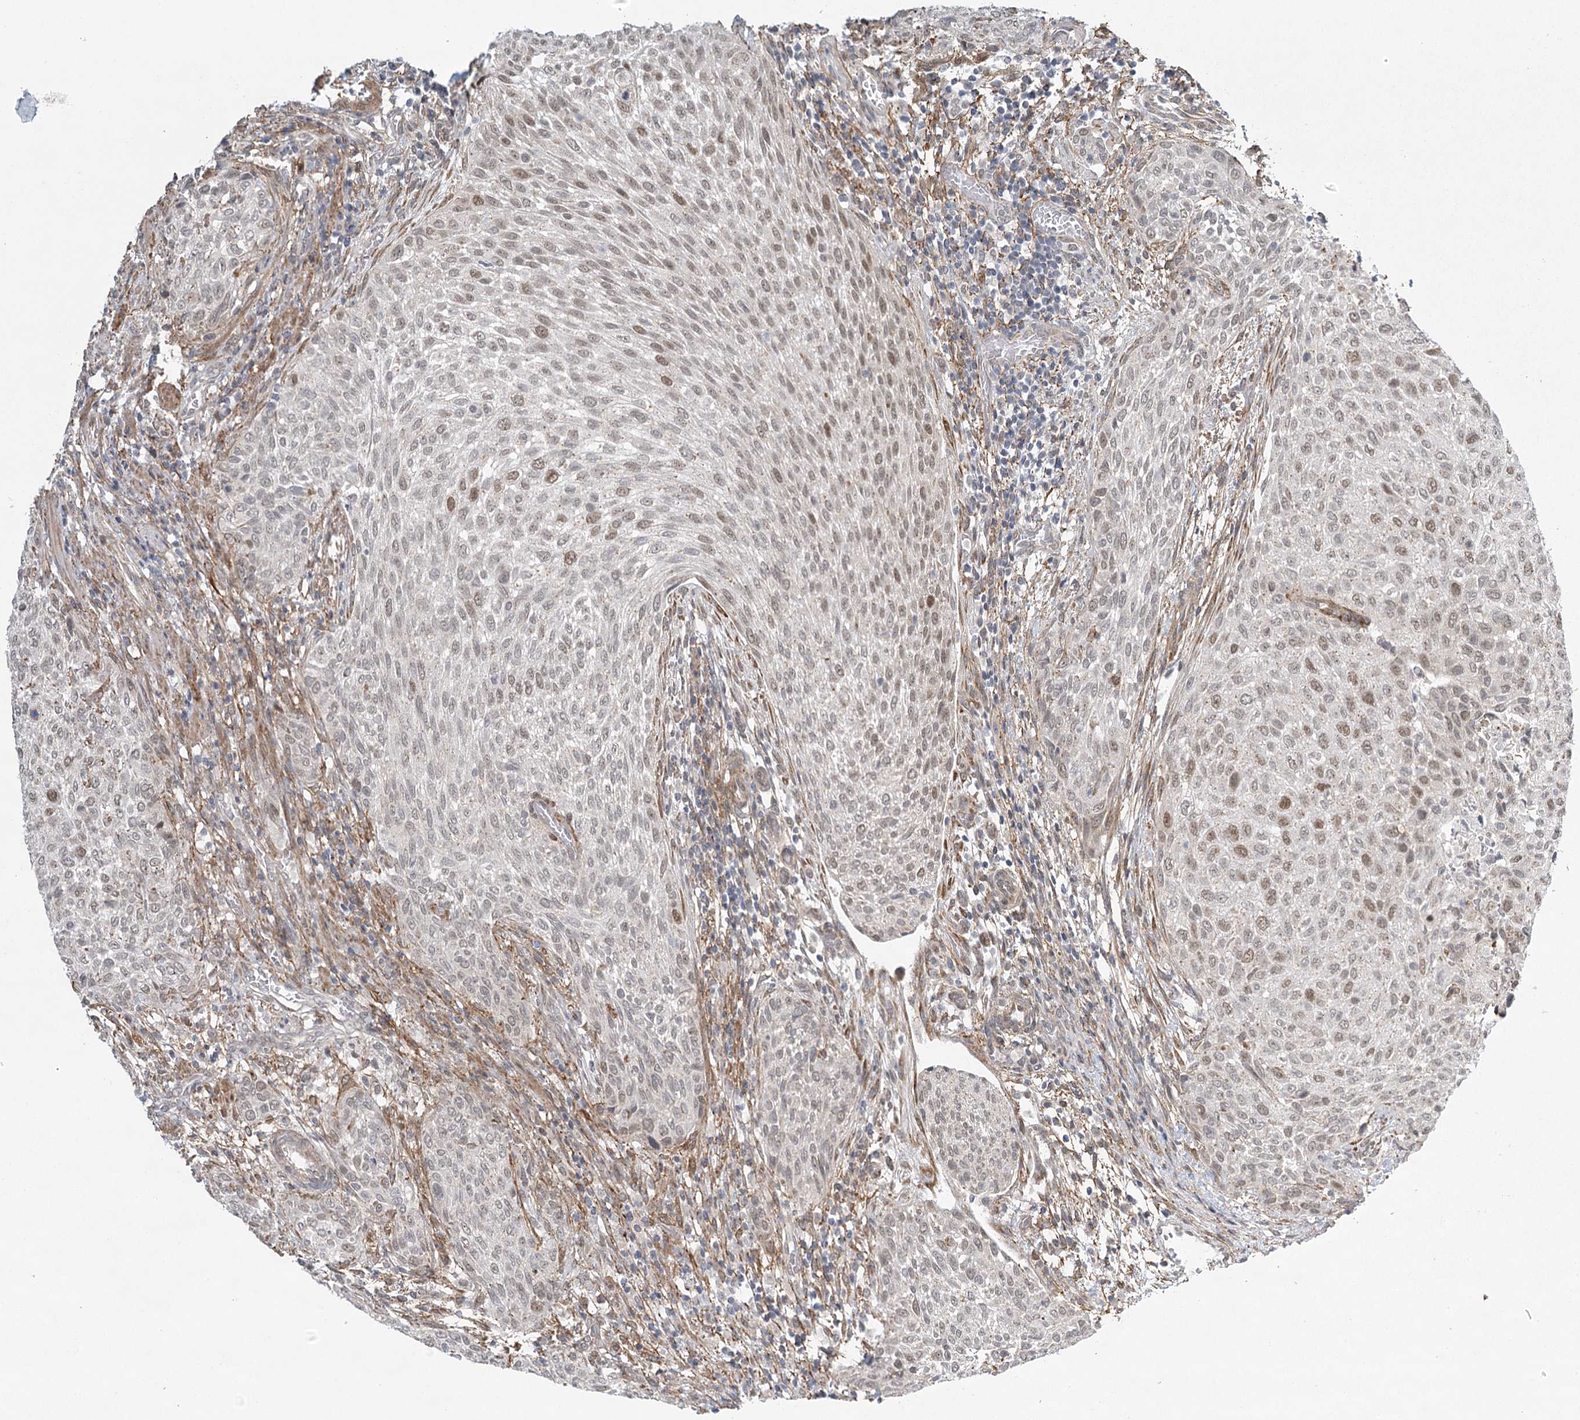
{"staining": {"intensity": "moderate", "quantity": "<25%", "location": "nuclear"}, "tissue": "urothelial cancer", "cell_type": "Tumor cells", "image_type": "cancer", "snomed": [{"axis": "morphology", "description": "Urothelial carcinoma, High grade"}, {"axis": "topography", "description": "Urinary bladder"}], "caption": "This image demonstrates immunohistochemistry (IHC) staining of human high-grade urothelial carcinoma, with low moderate nuclear expression in approximately <25% of tumor cells.", "gene": "MED28", "patient": {"sex": "male", "age": 35}}